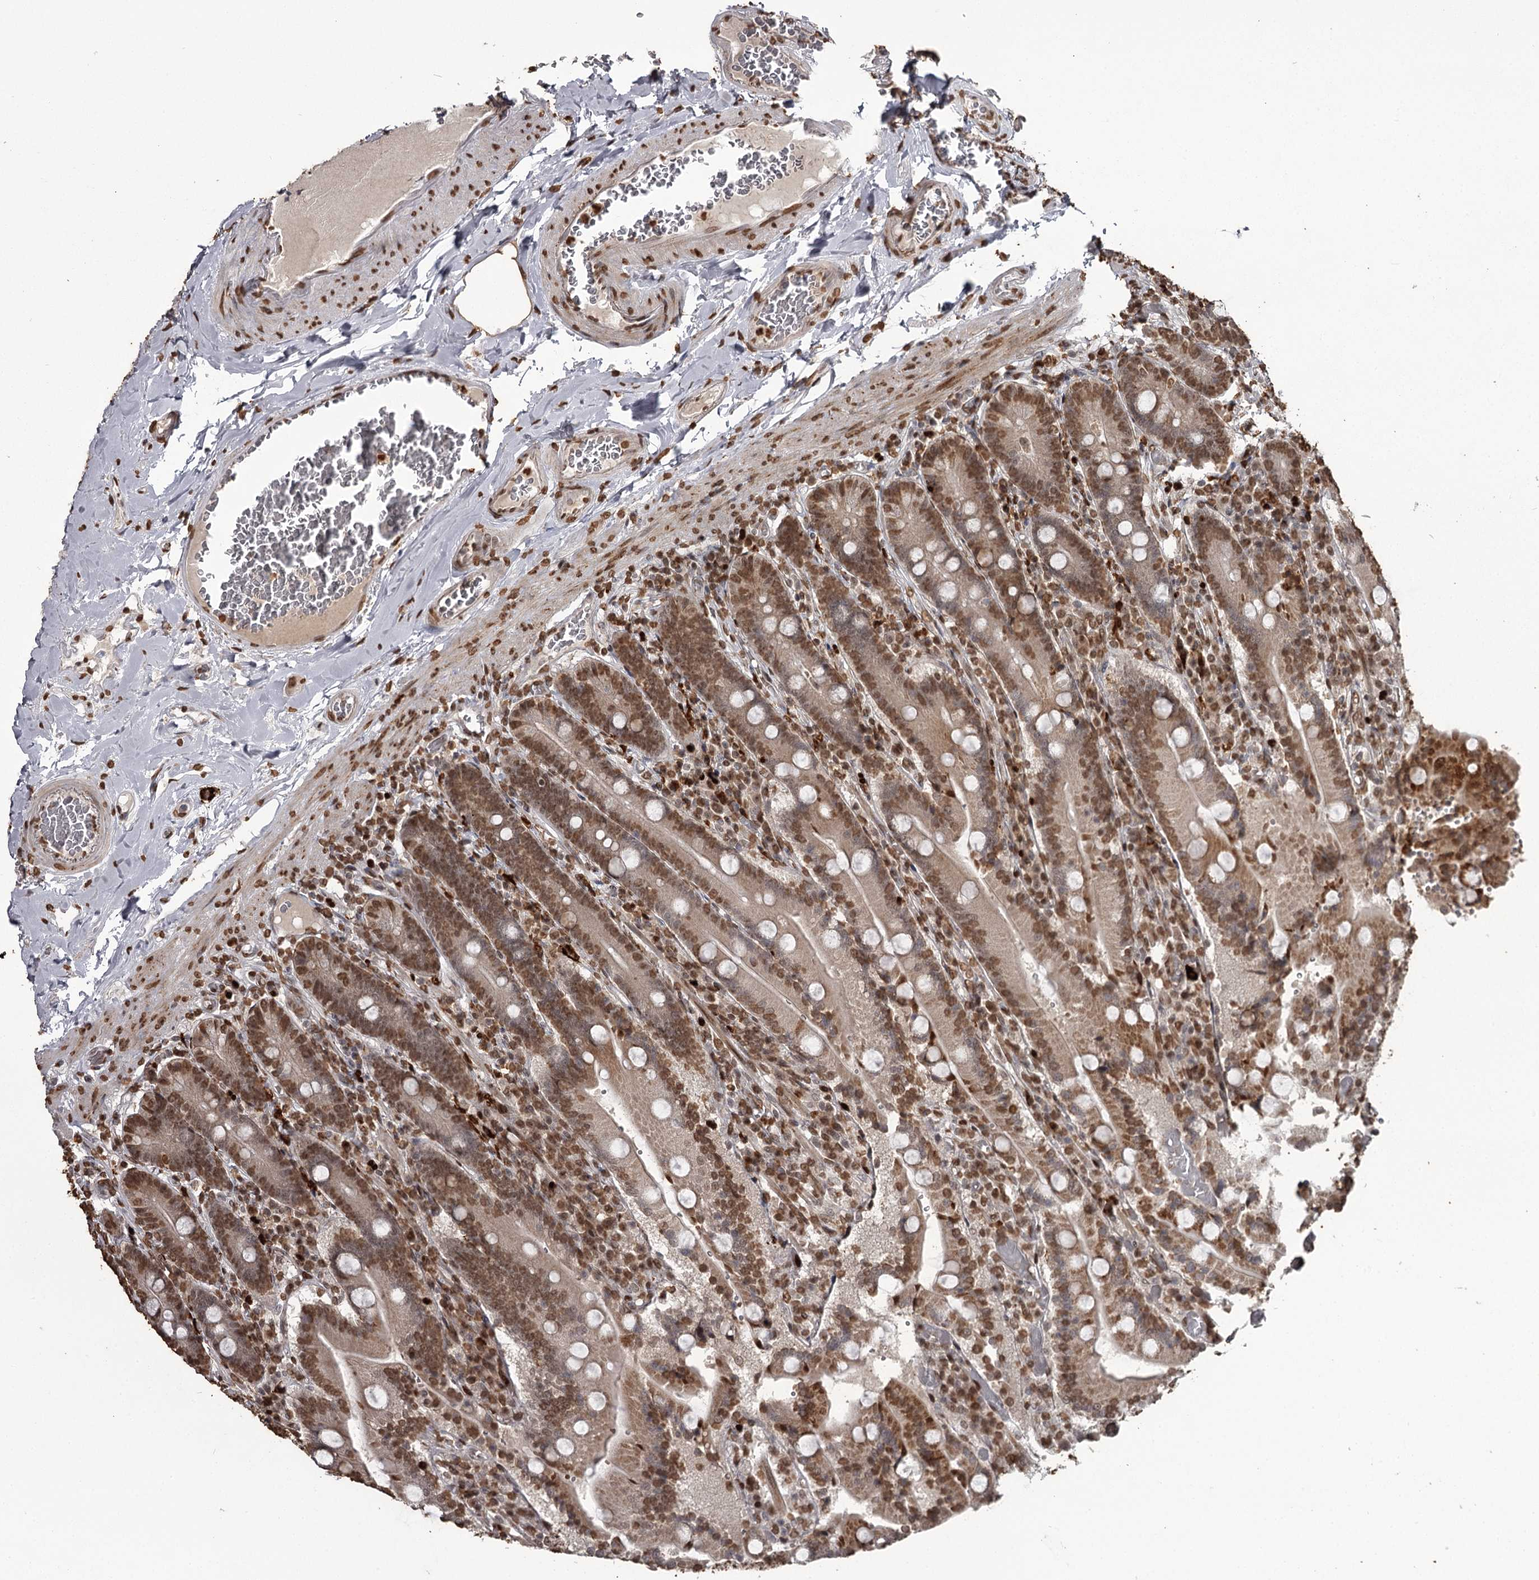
{"staining": {"intensity": "strong", "quantity": ">75%", "location": "cytoplasmic/membranous,nuclear"}, "tissue": "duodenum", "cell_type": "Glandular cells", "image_type": "normal", "snomed": [{"axis": "morphology", "description": "Normal tissue, NOS"}, {"axis": "topography", "description": "Duodenum"}], "caption": "Immunohistochemistry of unremarkable human duodenum reveals high levels of strong cytoplasmic/membranous,nuclear expression in about >75% of glandular cells.", "gene": "THYN1", "patient": {"sex": "female", "age": 62}}